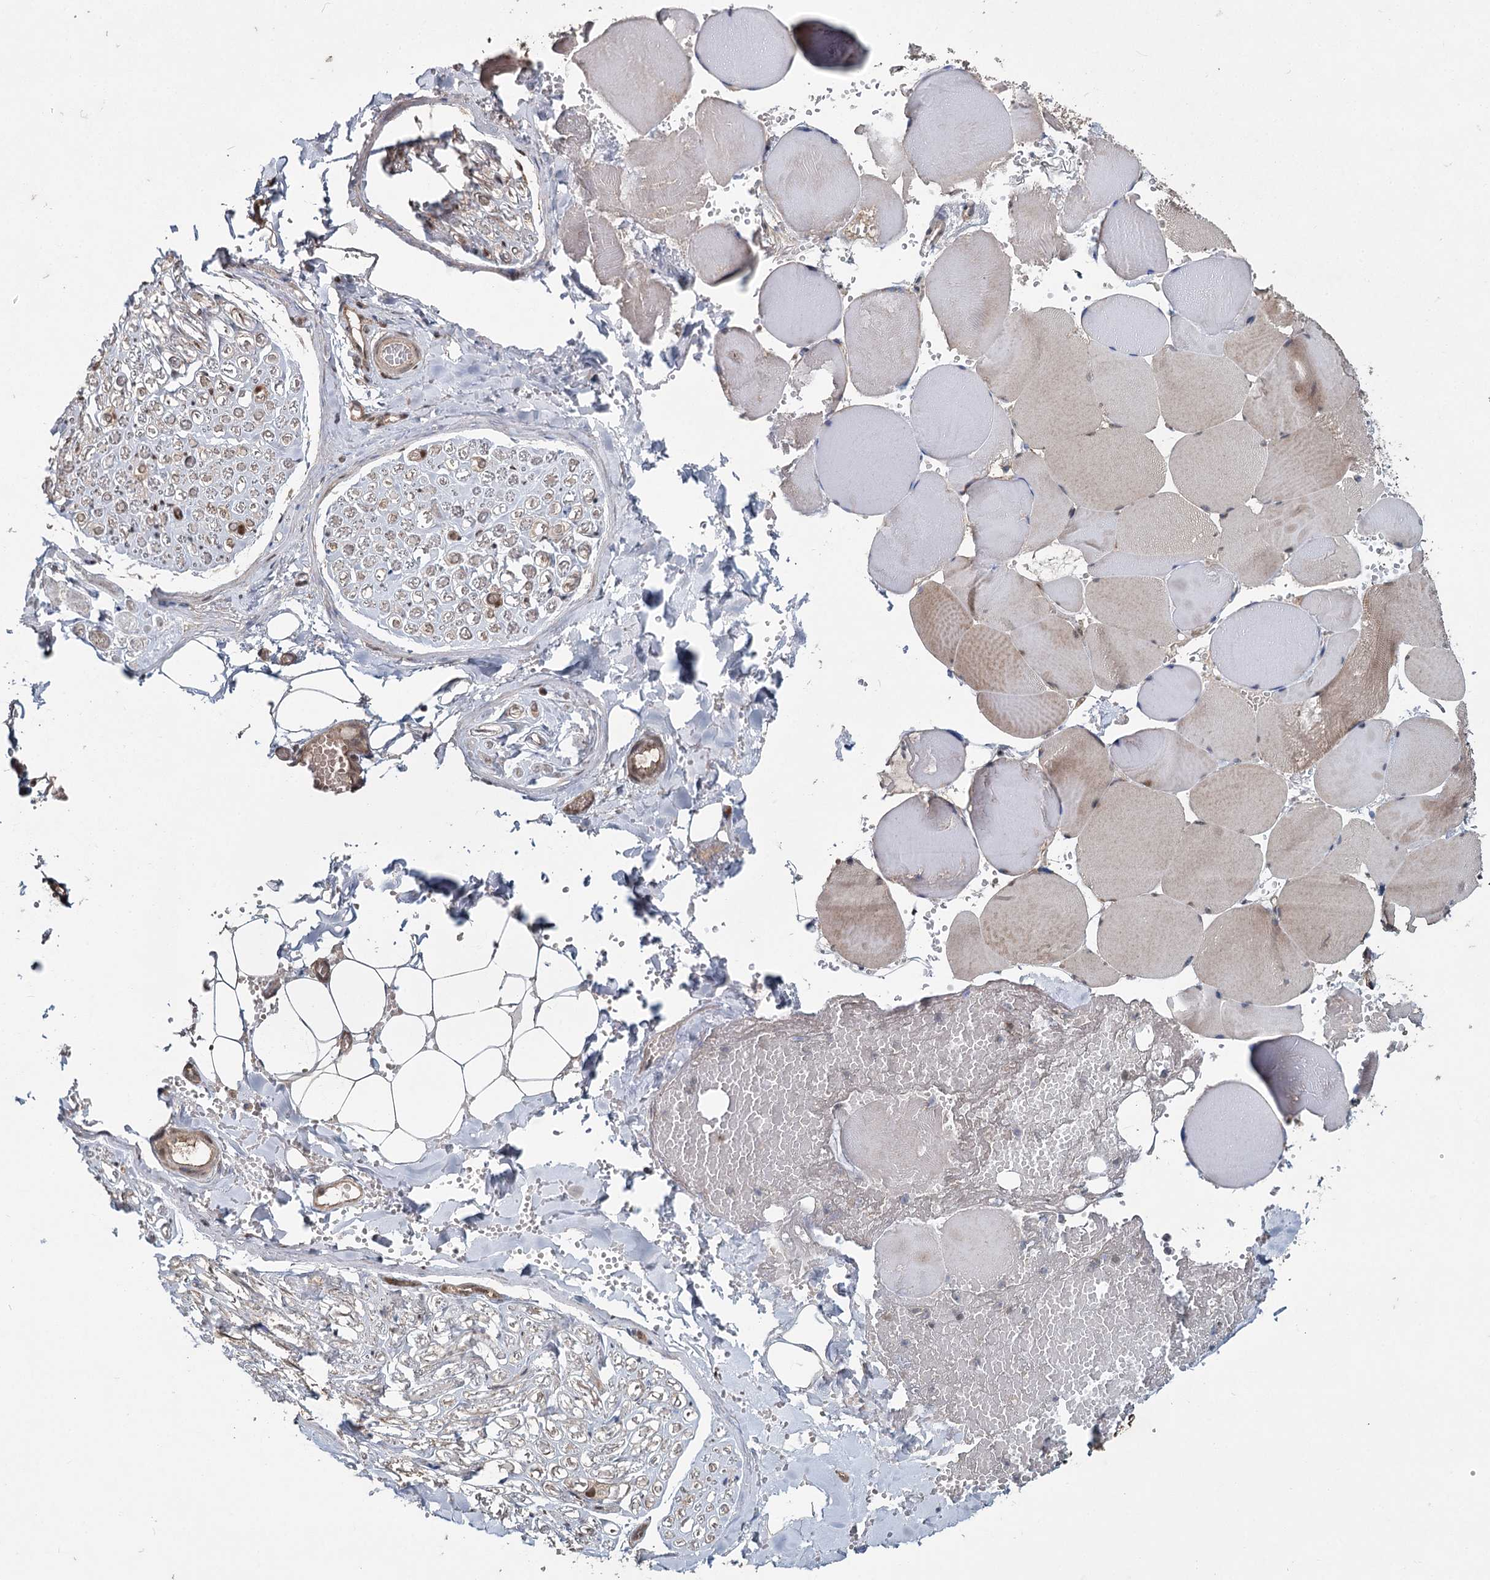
{"staining": {"intensity": "moderate", "quantity": ">75%", "location": "cytoplasmic/membranous,nuclear"}, "tissue": "adipose tissue", "cell_type": "Adipocytes", "image_type": "normal", "snomed": [{"axis": "morphology", "description": "Normal tissue, NOS"}, {"axis": "topography", "description": "Skeletal muscle"}, {"axis": "topography", "description": "Peripheral nerve tissue"}], "caption": "An image of human adipose tissue stained for a protein shows moderate cytoplasmic/membranous,nuclear brown staining in adipocytes. Nuclei are stained in blue.", "gene": "MYG1", "patient": {"sex": "female", "age": 55}}